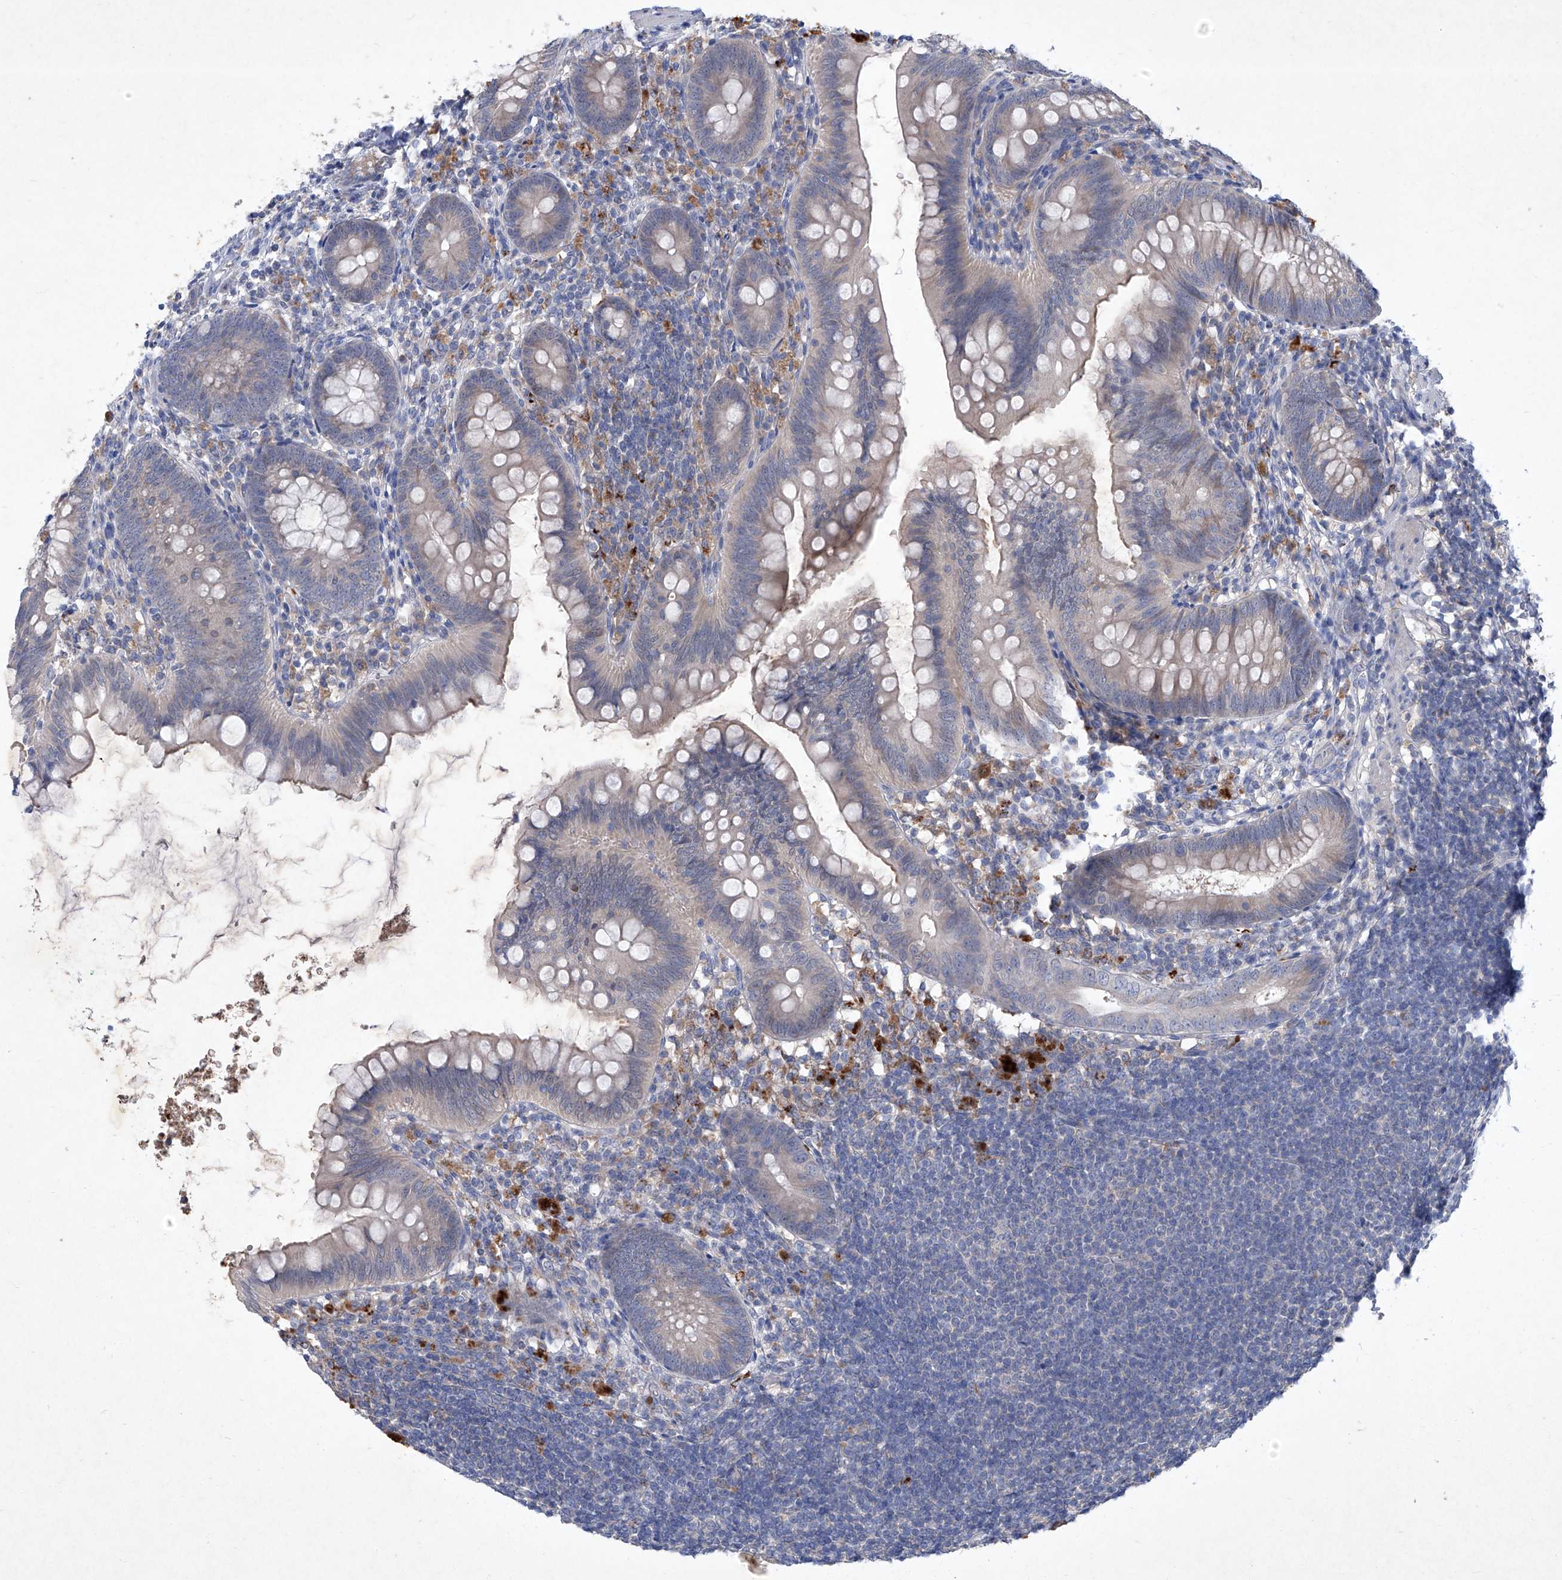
{"staining": {"intensity": "negative", "quantity": "none", "location": "none"}, "tissue": "appendix", "cell_type": "Glandular cells", "image_type": "normal", "snomed": [{"axis": "morphology", "description": "Normal tissue, NOS"}, {"axis": "topography", "description": "Appendix"}], "caption": "A high-resolution micrograph shows immunohistochemistry staining of benign appendix, which reveals no significant staining in glandular cells. (DAB (3,3'-diaminobenzidine) immunohistochemistry visualized using brightfield microscopy, high magnification).", "gene": "SBK2", "patient": {"sex": "female", "age": 62}}